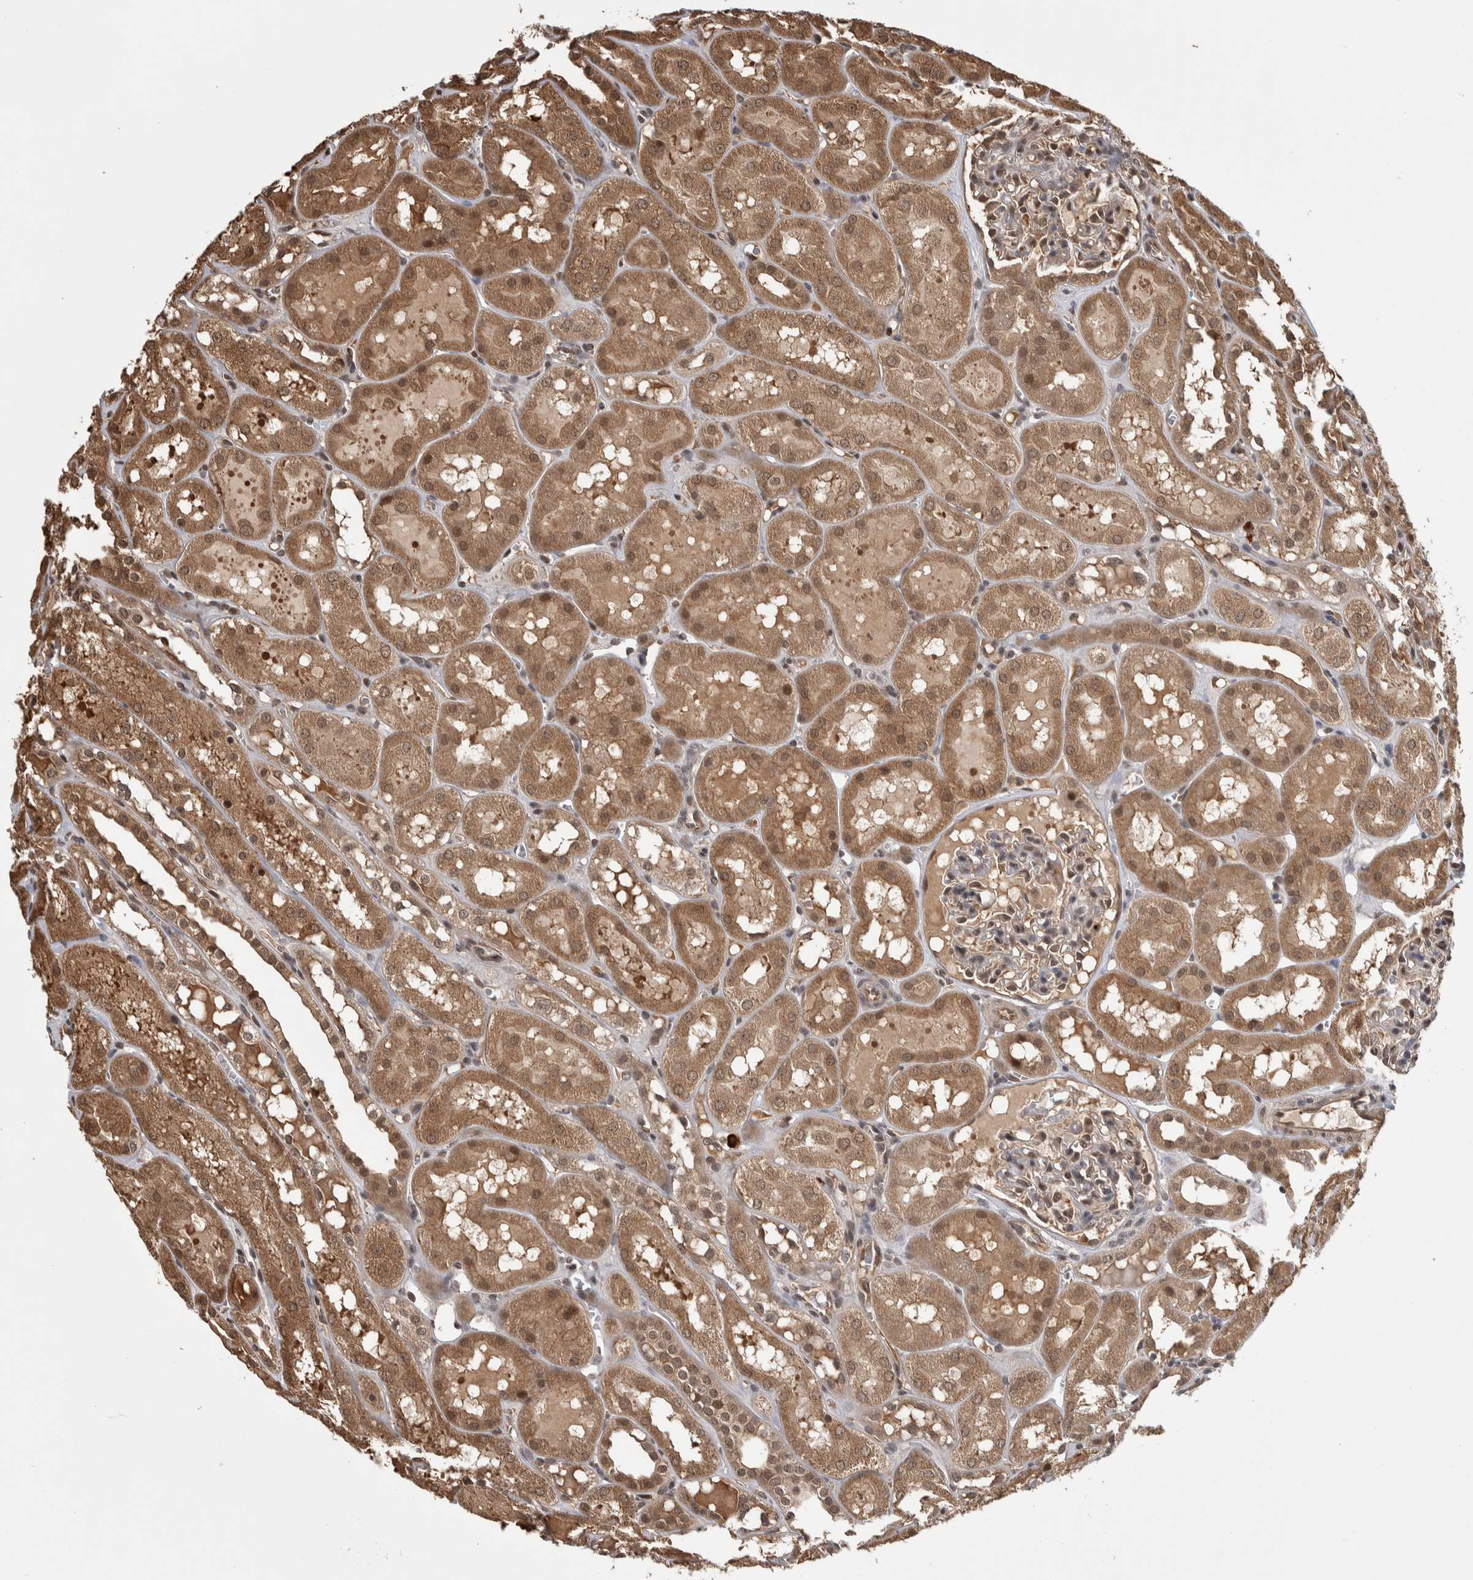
{"staining": {"intensity": "moderate", "quantity": "25%-75%", "location": "nuclear"}, "tissue": "kidney", "cell_type": "Cells in glomeruli", "image_type": "normal", "snomed": [{"axis": "morphology", "description": "Normal tissue, NOS"}, {"axis": "topography", "description": "Kidney"}, {"axis": "topography", "description": "Urinary bladder"}], "caption": "Kidney stained for a protein demonstrates moderate nuclear positivity in cells in glomeruli. The staining was performed using DAB (3,3'-diaminobenzidine) to visualize the protein expression in brown, while the nuclei were stained in blue with hematoxylin (Magnification: 20x).", "gene": "ZNF592", "patient": {"sex": "male", "age": 16}}